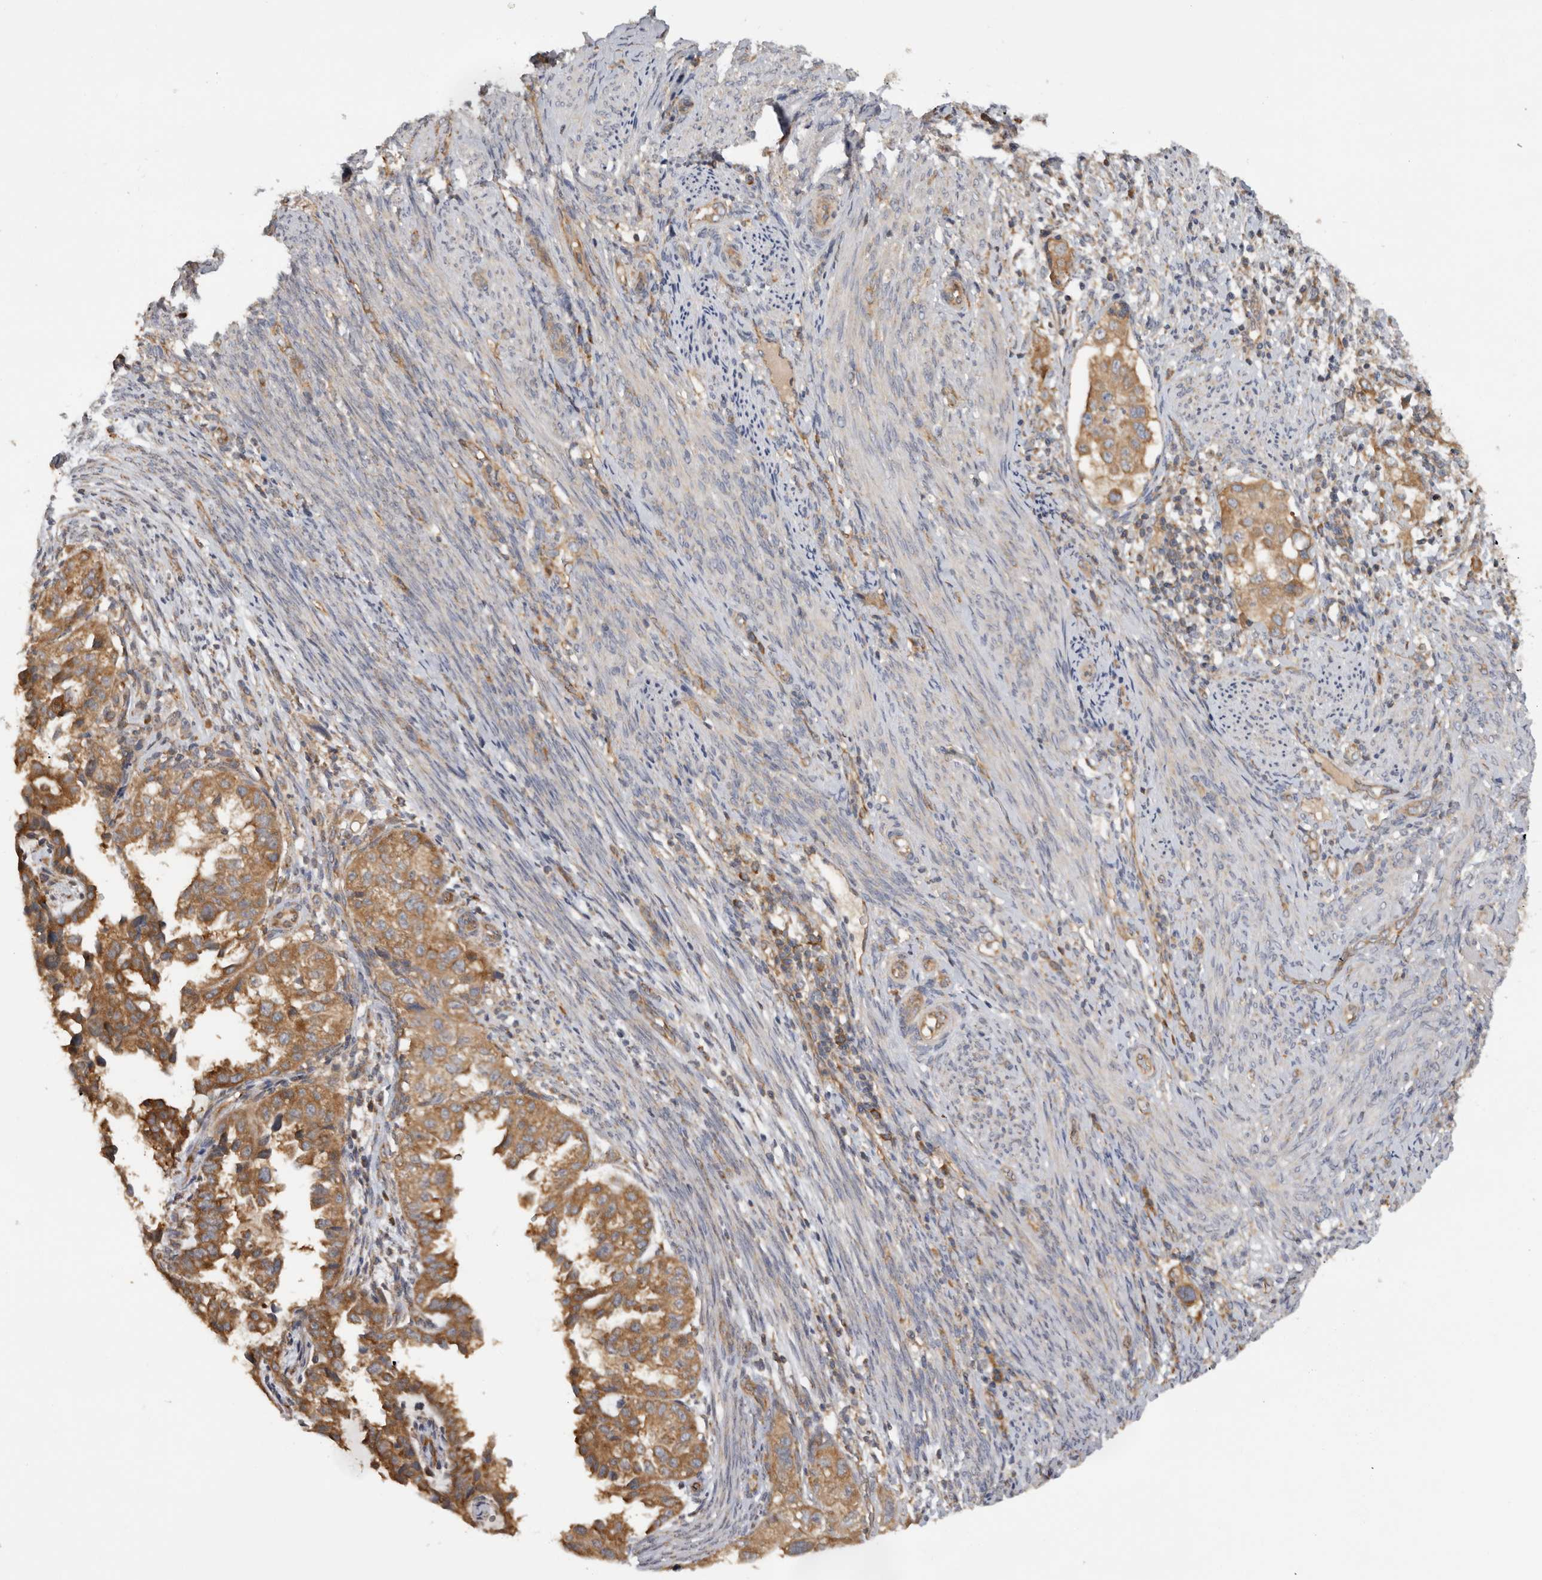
{"staining": {"intensity": "moderate", "quantity": ">75%", "location": "cytoplasmic/membranous"}, "tissue": "endometrial cancer", "cell_type": "Tumor cells", "image_type": "cancer", "snomed": [{"axis": "morphology", "description": "Adenocarcinoma, NOS"}, {"axis": "topography", "description": "Endometrium"}], "caption": "Moderate cytoplasmic/membranous expression is identified in about >75% of tumor cells in adenocarcinoma (endometrial).", "gene": "PPP1R42", "patient": {"sex": "female", "age": 85}}